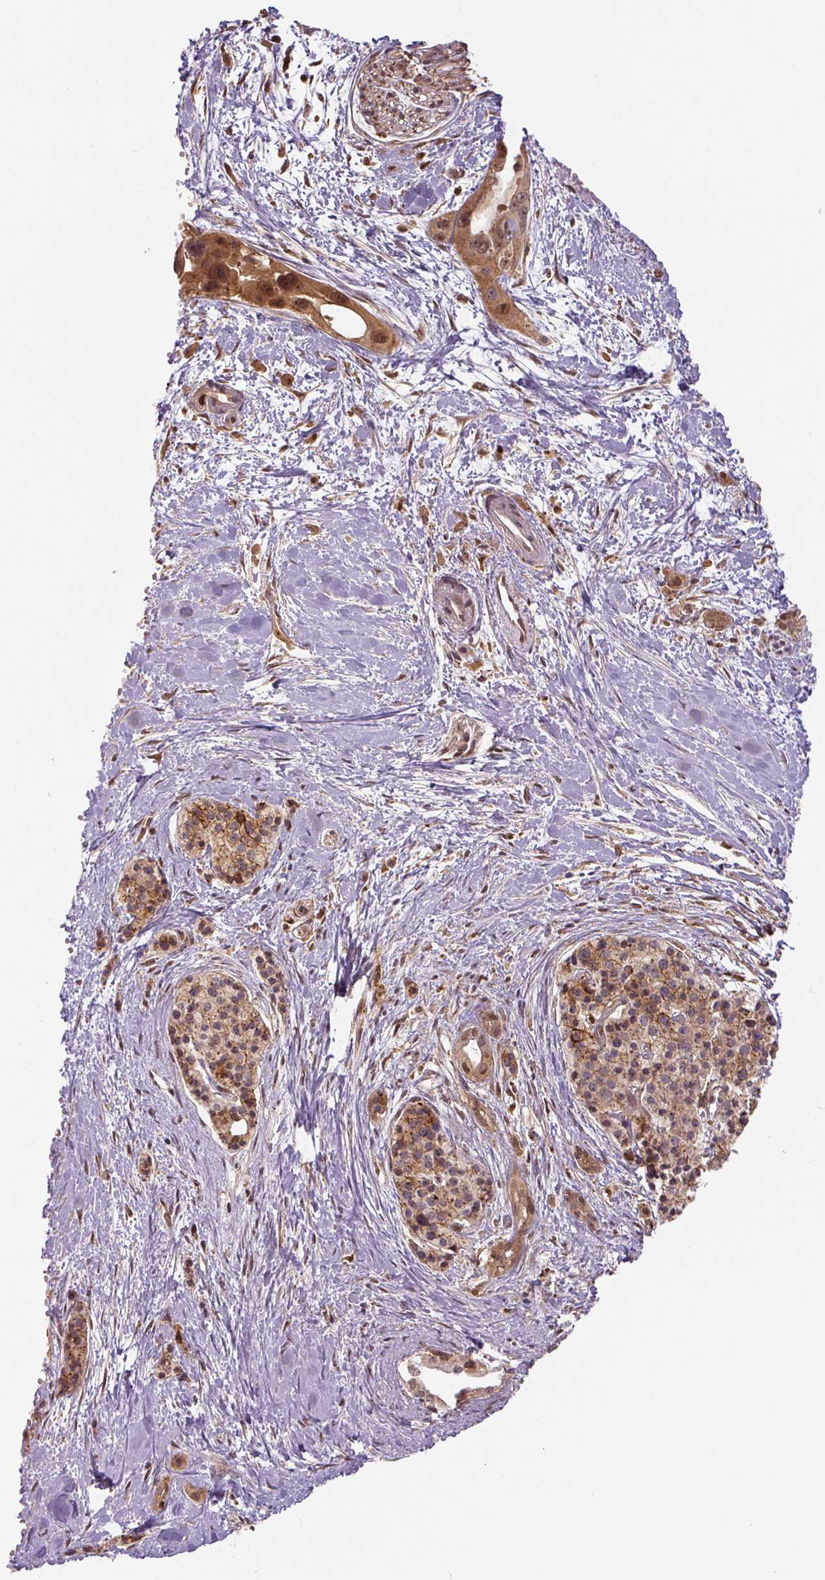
{"staining": {"intensity": "moderate", "quantity": ">75%", "location": "cytoplasmic/membranous,nuclear"}, "tissue": "pancreatic cancer", "cell_type": "Tumor cells", "image_type": "cancer", "snomed": [{"axis": "morphology", "description": "Adenocarcinoma, NOS"}, {"axis": "topography", "description": "Pancreas"}], "caption": "Immunohistochemistry histopathology image of pancreatic adenocarcinoma stained for a protein (brown), which displays medium levels of moderate cytoplasmic/membranous and nuclear positivity in about >75% of tumor cells.", "gene": "ZSWIM7", "patient": {"sex": "female", "age": 50}}